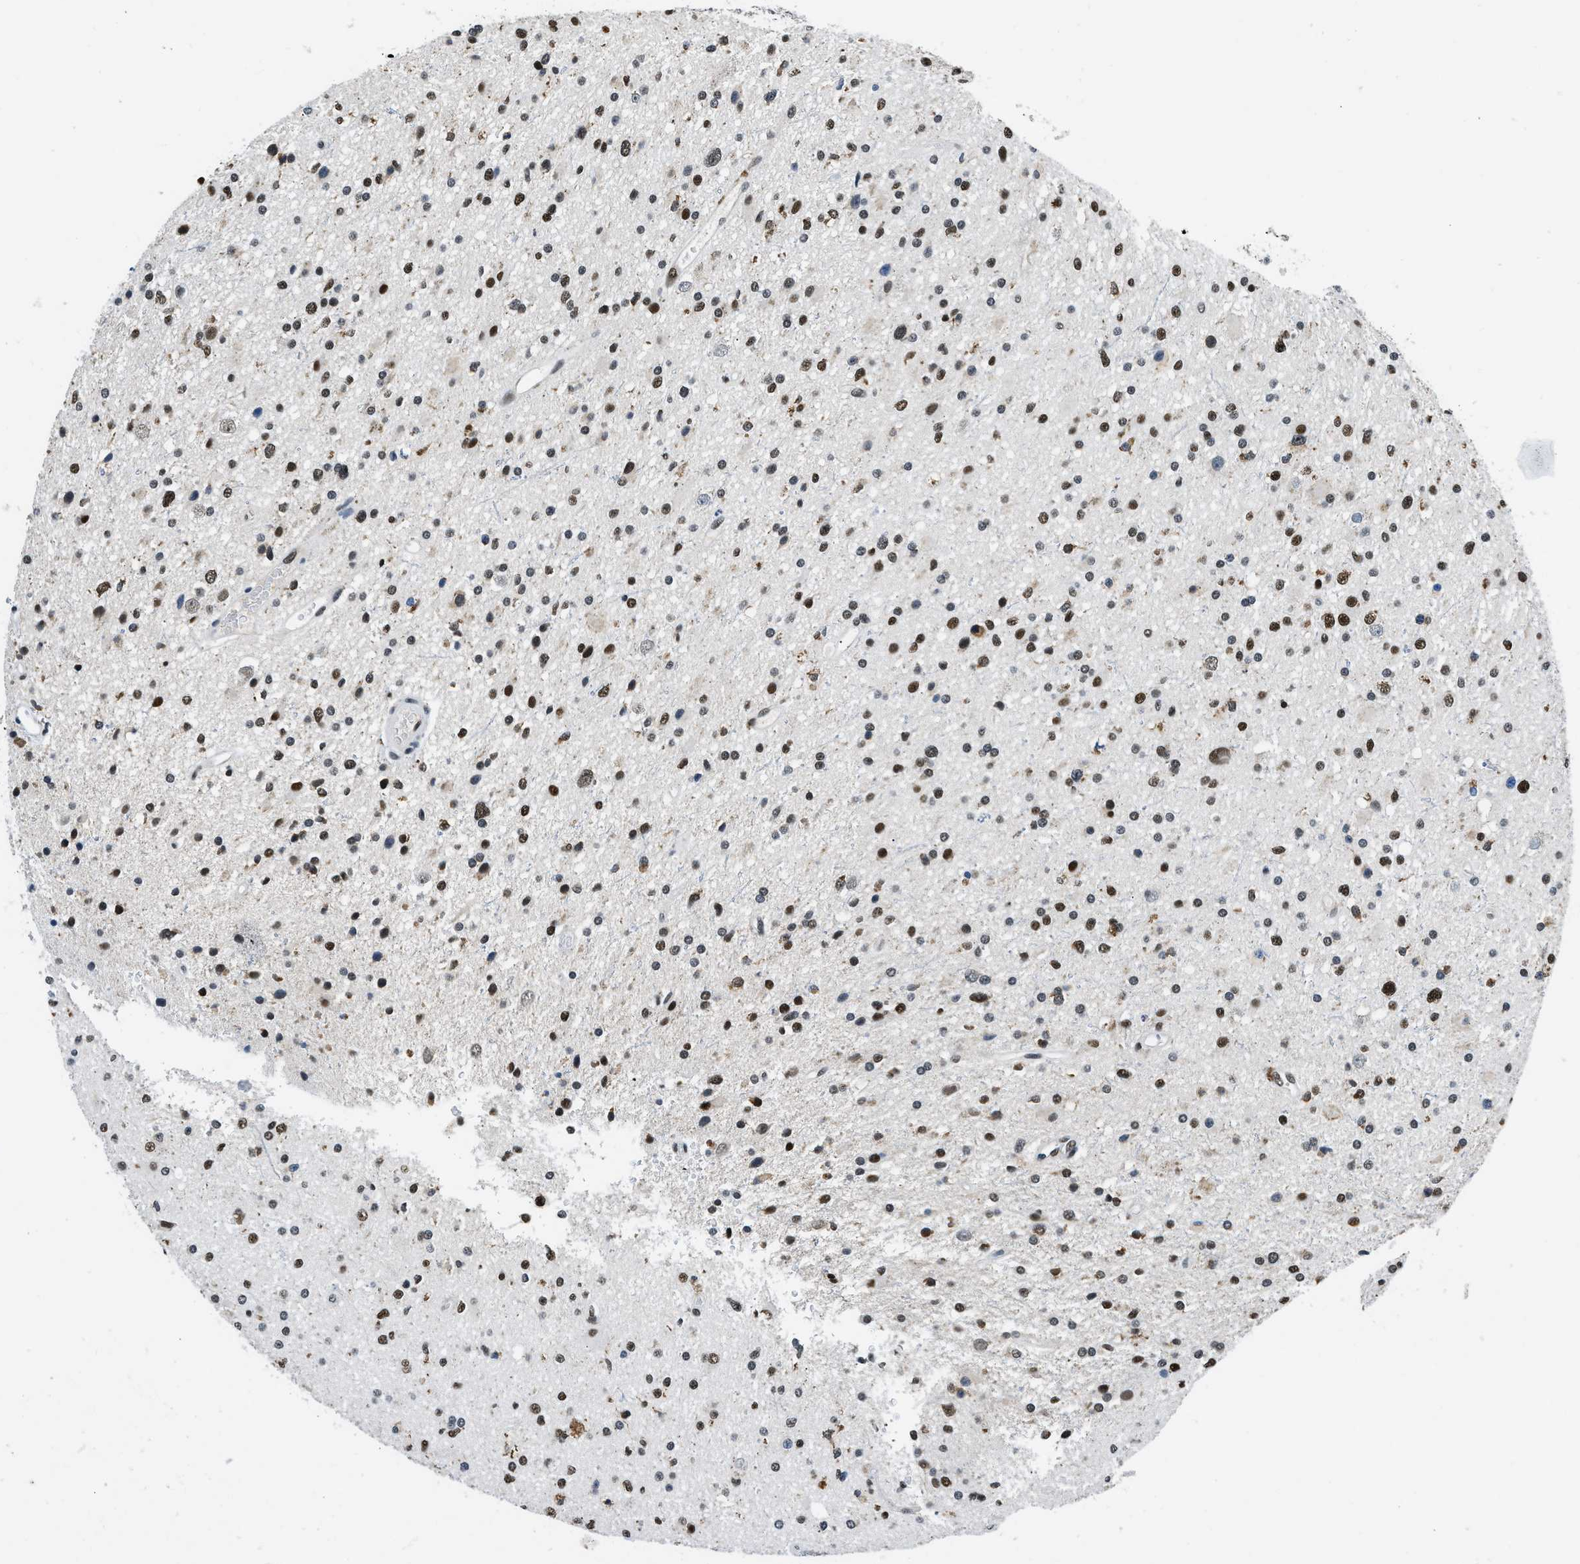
{"staining": {"intensity": "strong", "quantity": ">75%", "location": "nuclear"}, "tissue": "glioma", "cell_type": "Tumor cells", "image_type": "cancer", "snomed": [{"axis": "morphology", "description": "Glioma, malignant, High grade"}, {"axis": "topography", "description": "Brain"}], "caption": "Human glioma stained with a protein marker shows strong staining in tumor cells.", "gene": "KDM3B", "patient": {"sex": "male", "age": 33}}